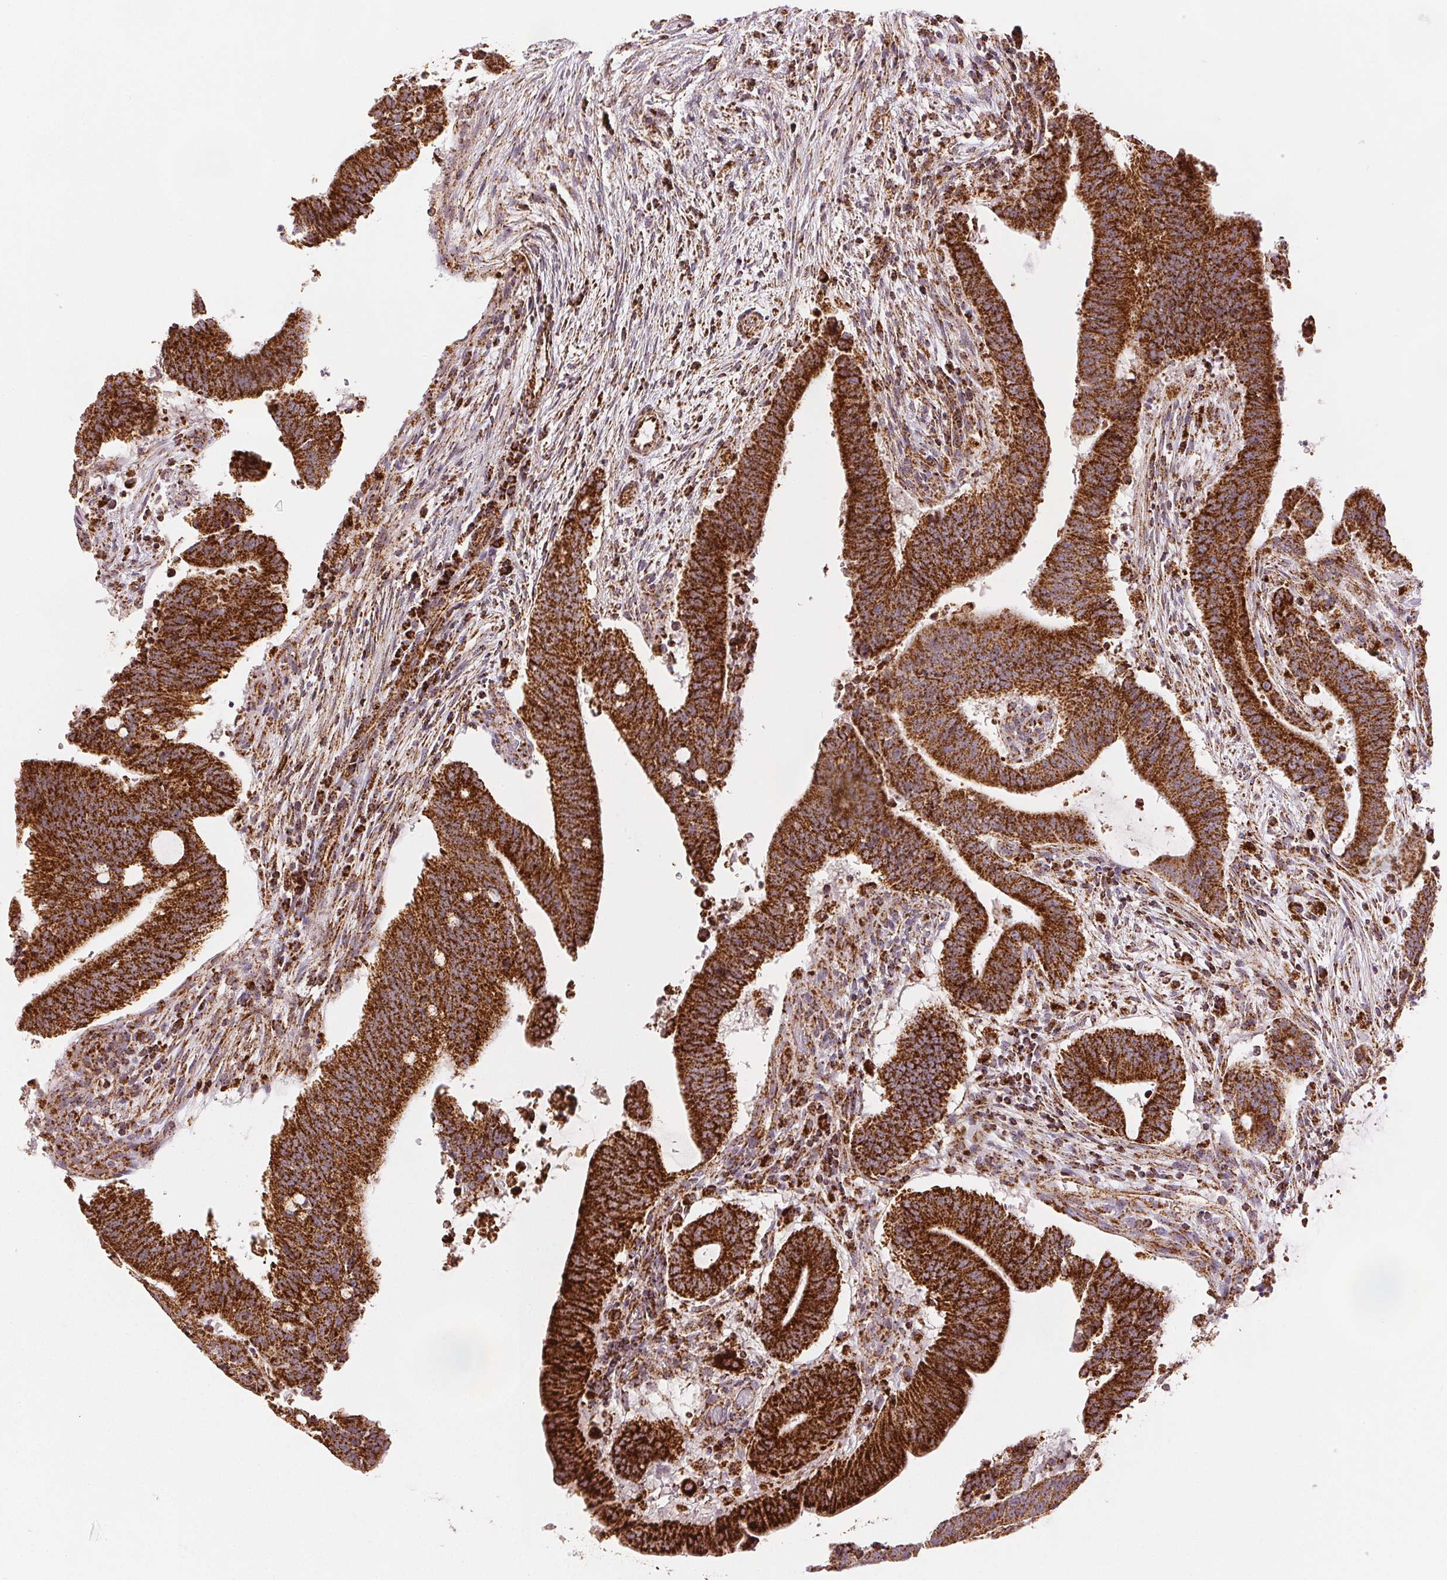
{"staining": {"intensity": "strong", "quantity": ">75%", "location": "cytoplasmic/membranous"}, "tissue": "colorectal cancer", "cell_type": "Tumor cells", "image_type": "cancer", "snomed": [{"axis": "morphology", "description": "Adenocarcinoma, NOS"}, {"axis": "topography", "description": "Colon"}], "caption": "An immunohistochemistry image of neoplastic tissue is shown. Protein staining in brown highlights strong cytoplasmic/membranous positivity in colorectal cancer within tumor cells. Immunohistochemistry (ihc) stains the protein of interest in brown and the nuclei are stained blue.", "gene": "SDHB", "patient": {"sex": "female", "age": 43}}